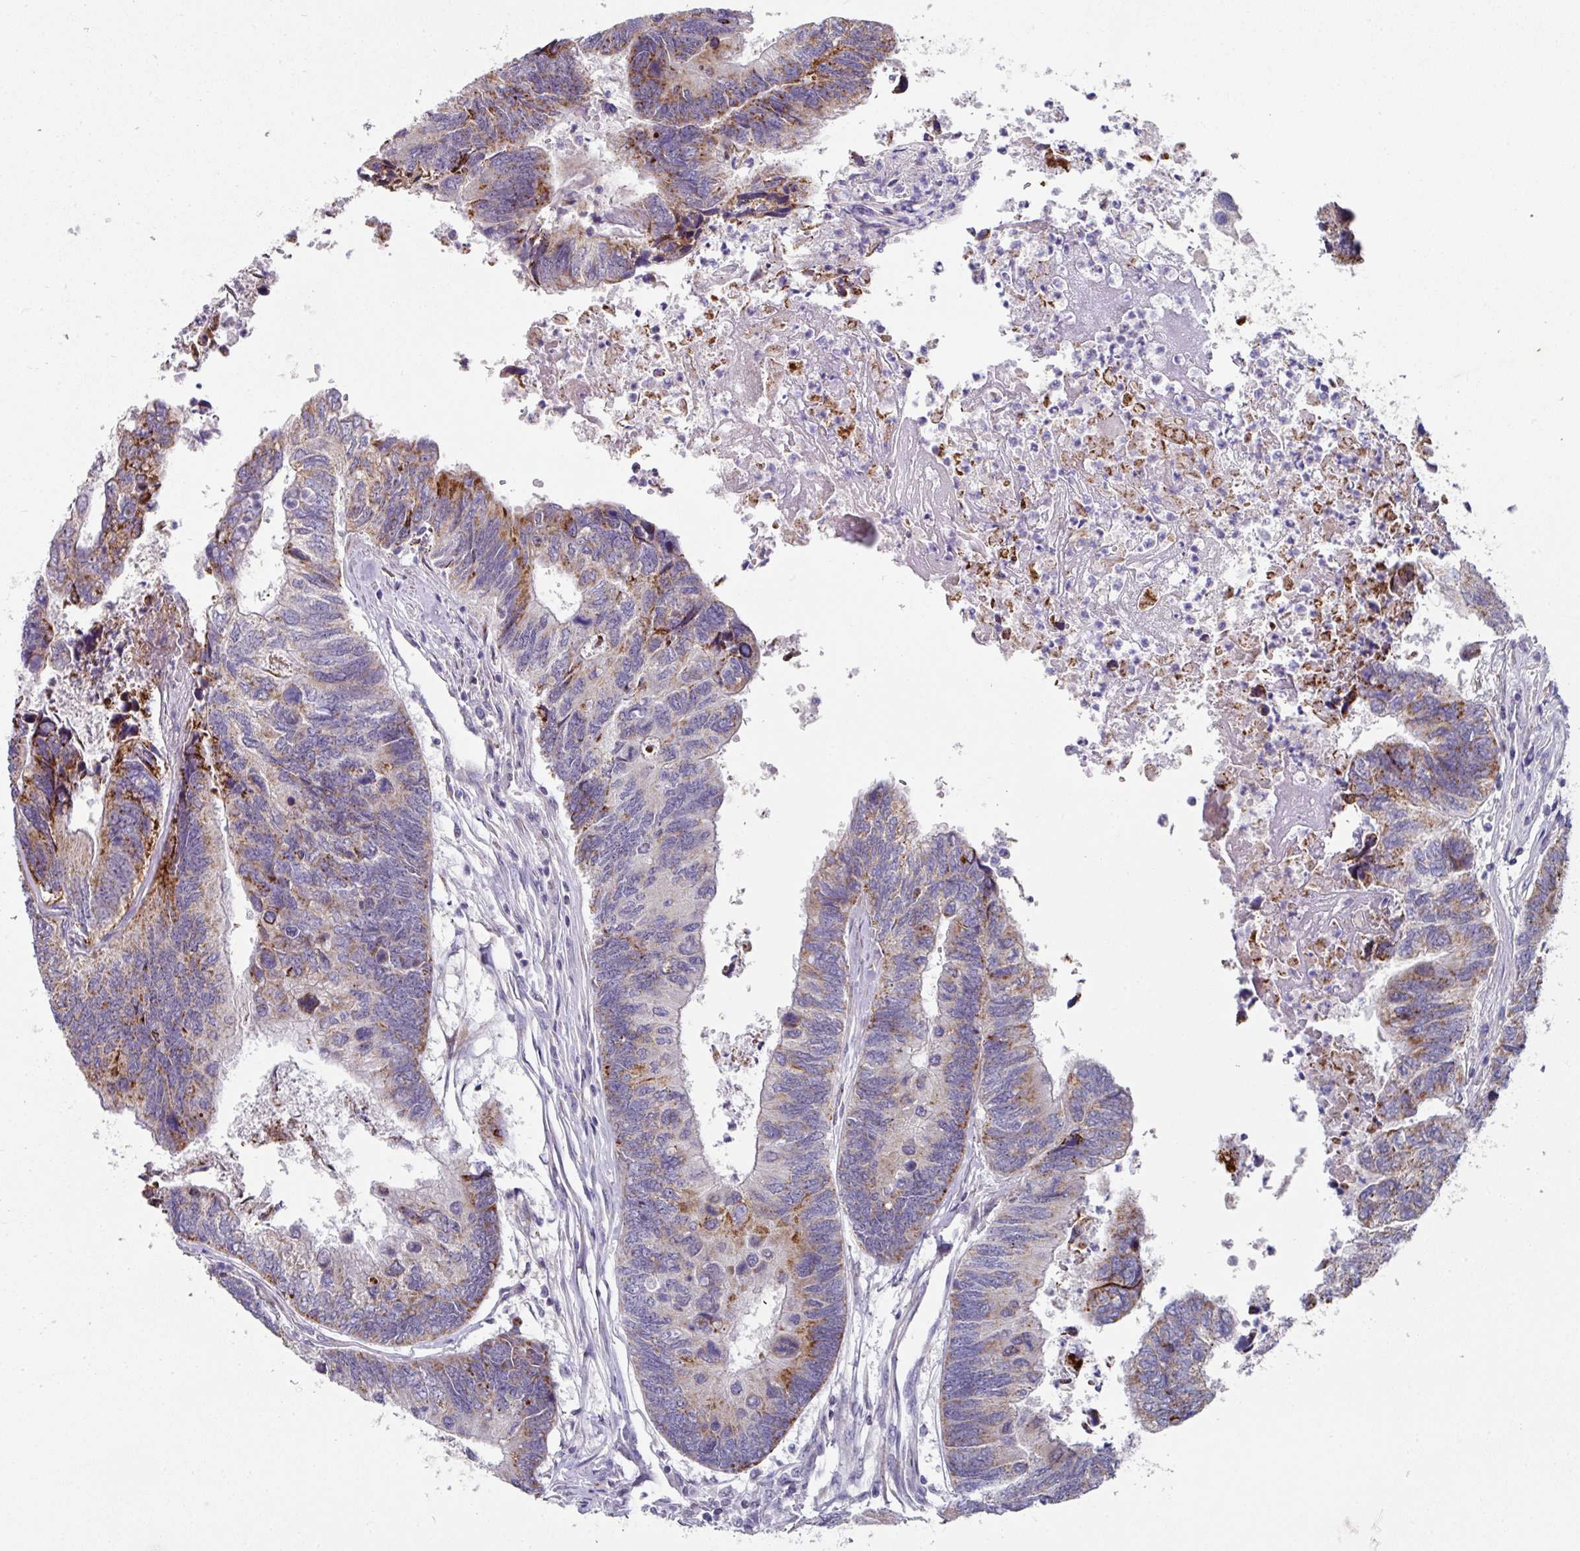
{"staining": {"intensity": "moderate", "quantity": "25%-75%", "location": "cytoplasmic/membranous"}, "tissue": "colorectal cancer", "cell_type": "Tumor cells", "image_type": "cancer", "snomed": [{"axis": "morphology", "description": "Adenocarcinoma, NOS"}, {"axis": "topography", "description": "Colon"}], "caption": "Brown immunohistochemical staining in colorectal adenocarcinoma exhibits moderate cytoplasmic/membranous positivity in approximately 25%-75% of tumor cells.", "gene": "CBX7", "patient": {"sex": "female", "age": 67}}